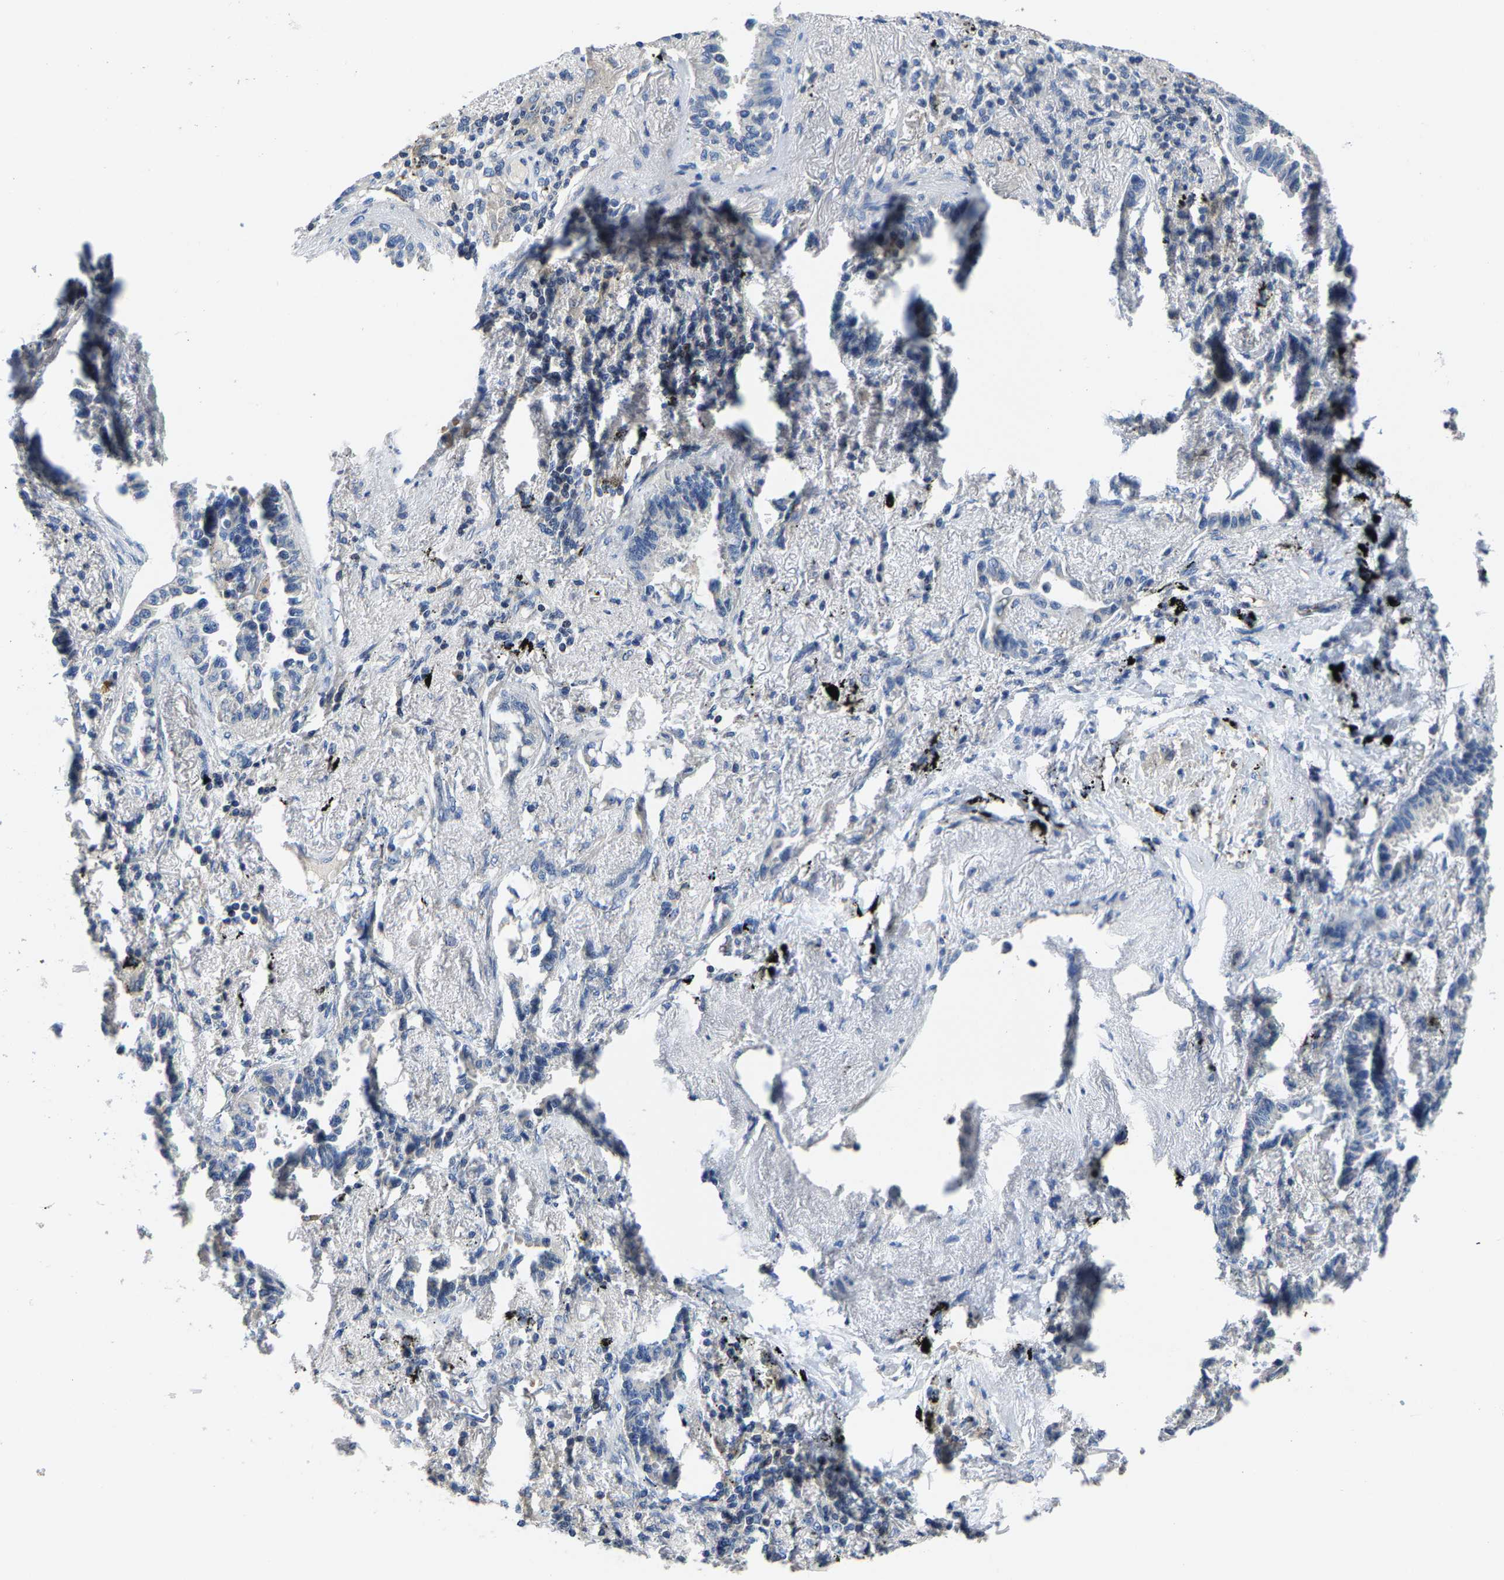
{"staining": {"intensity": "negative", "quantity": "none", "location": "none"}, "tissue": "lung cancer", "cell_type": "Tumor cells", "image_type": "cancer", "snomed": [{"axis": "morphology", "description": "Adenocarcinoma, NOS"}, {"axis": "topography", "description": "Lung"}], "caption": "Immunohistochemical staining of human lung adenocarcinoma reveals no significant staining in tumor cells.", "gene": "AGBL3", "patient": {"sex": "male", "age": 59}}